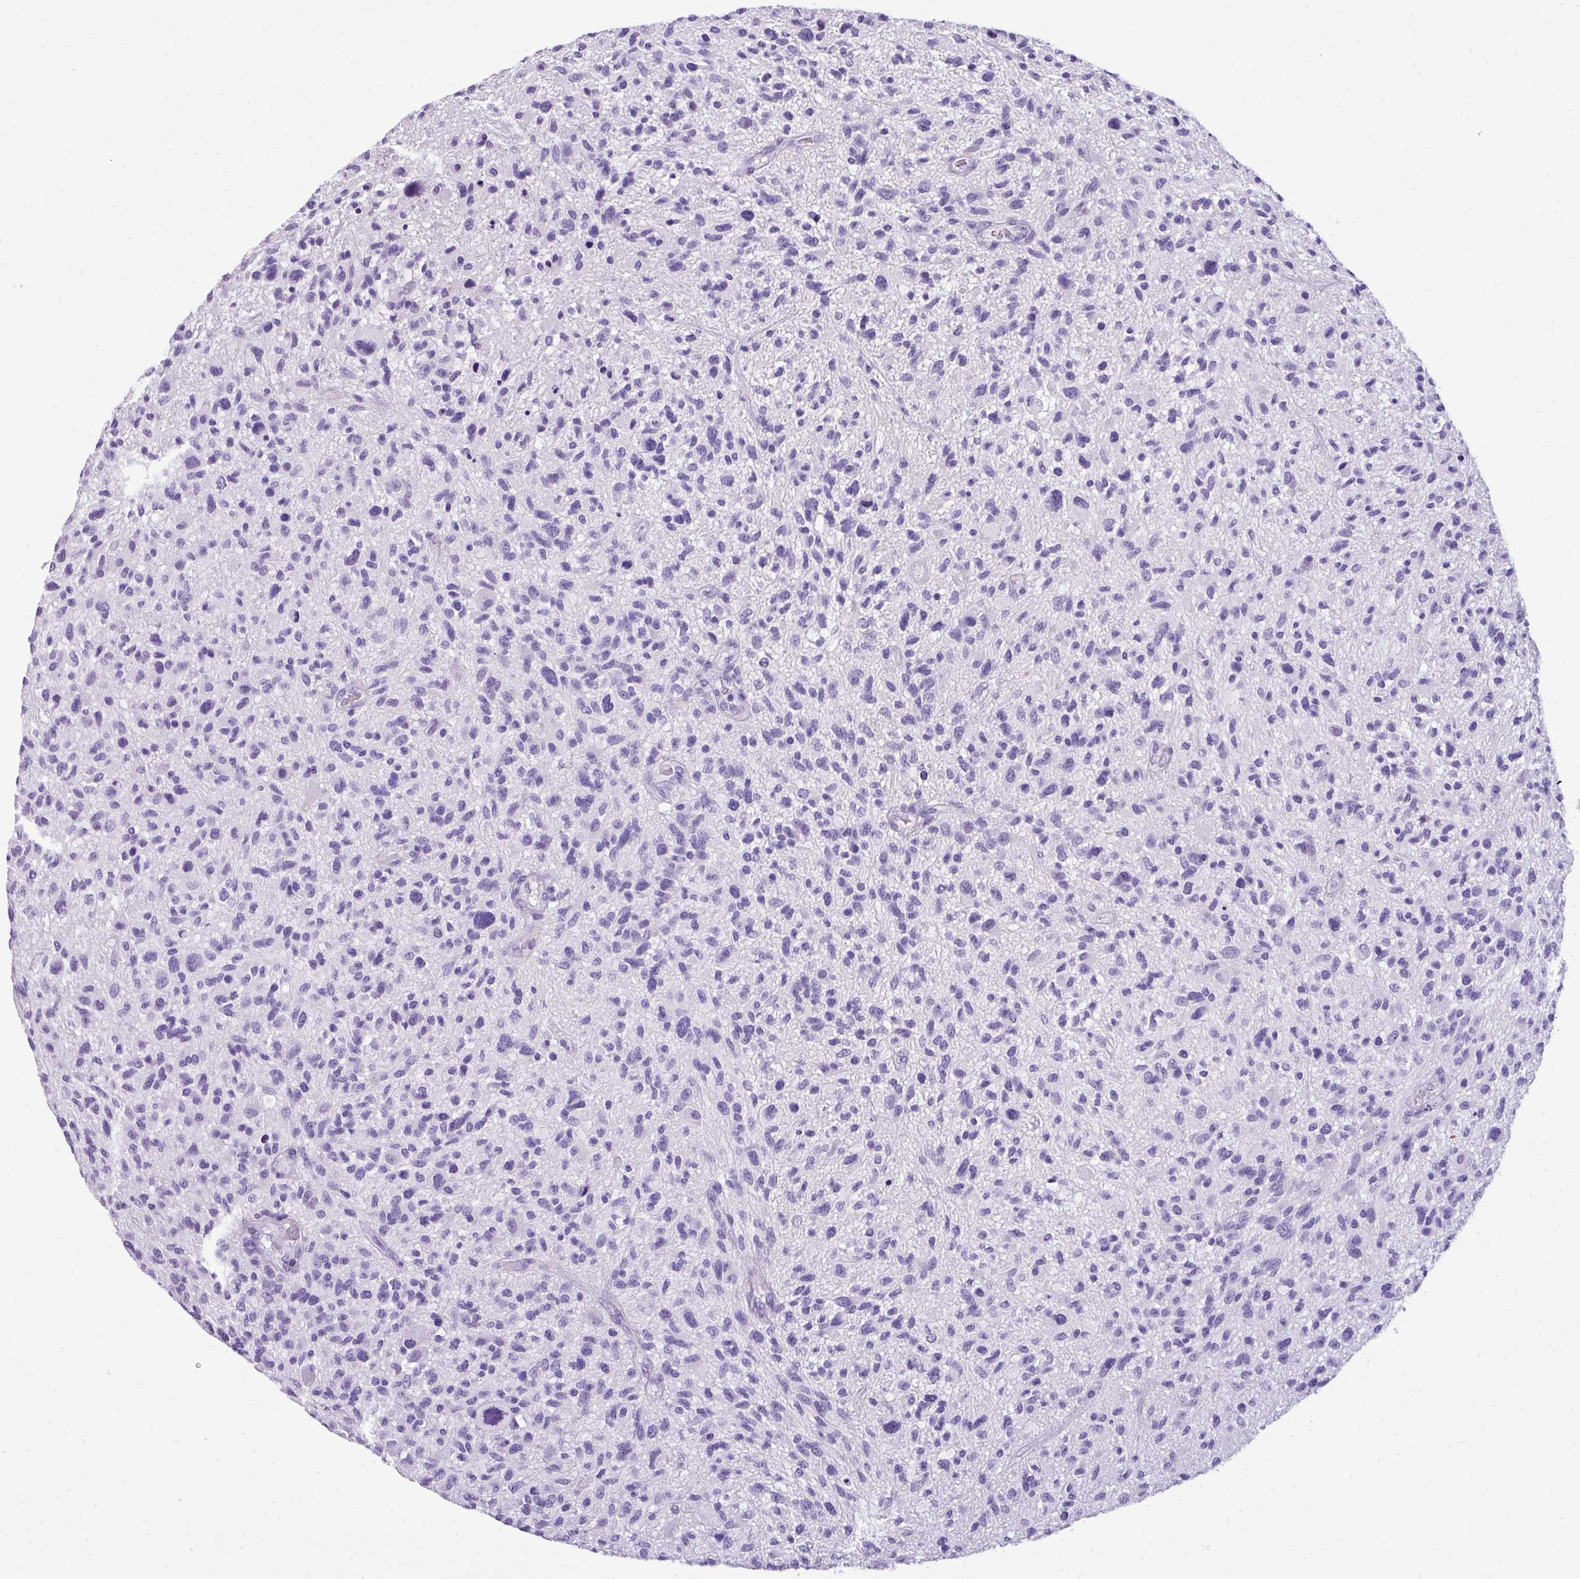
{"staining": {"intensity": "negative", "quantity": "none", "location": "none"}, "tissue": "glioma", "cell_type": "Tumor cells", "image_type": "cancer", "snomed": [{"axis": "morphology", "description": "Glioma, malignant, High grade"}, {"axis": "topography", "description": "Brain"}], "caption": "Tumor cells are negative for protein expression in human glioma.", "gene": "MUC21", "patient": {"sex": "male", "age": 47}}